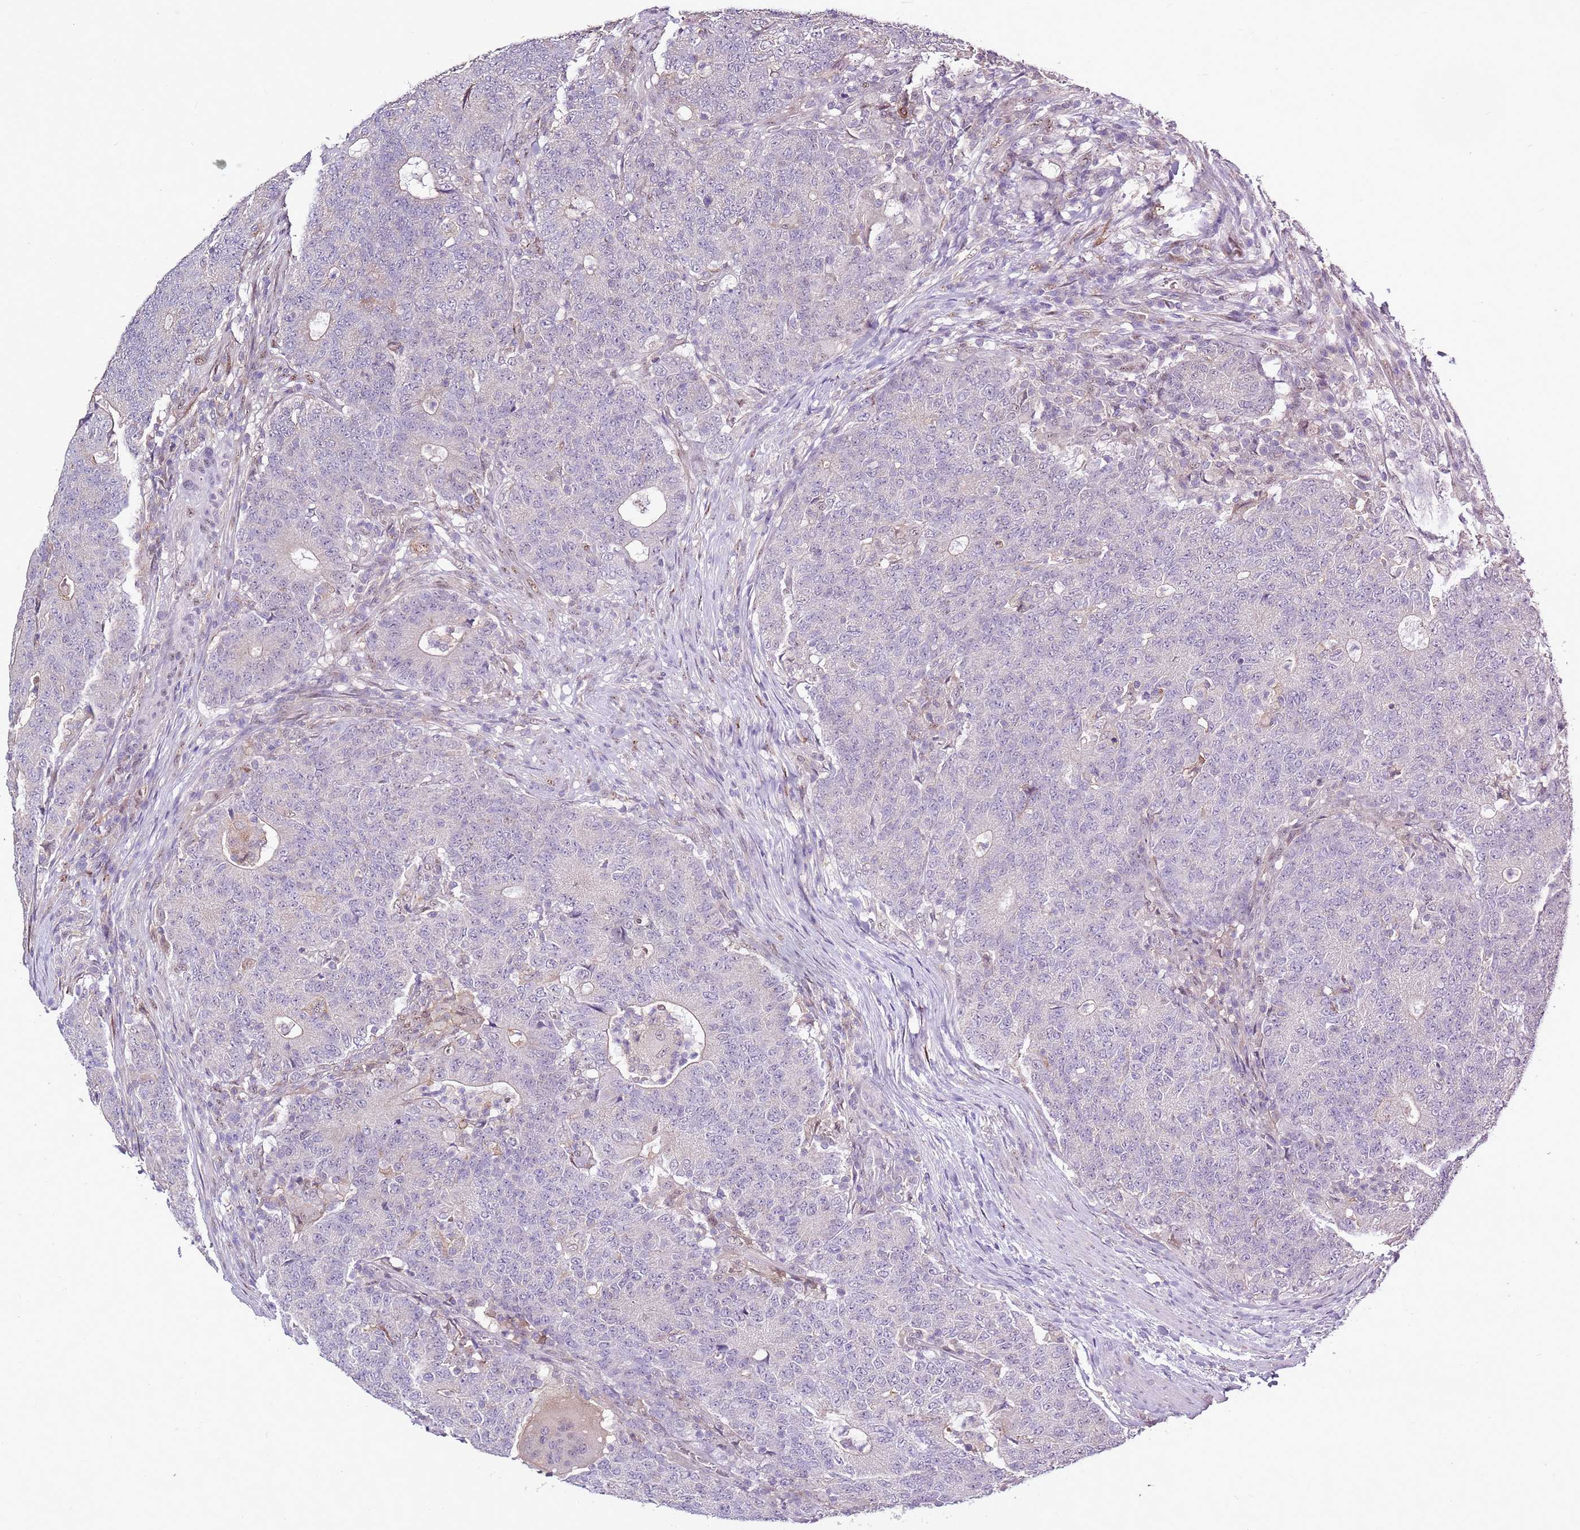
{"staining": {"intensity": "negative", "quantity": "none", "location": "none"}, "tissue": "colorectal cancer", "cell_type": "Tumor cells", "image_type": "cancer", "snomed": [{"axis": "morphology", "description": "Adenocarcinoma, NOS"}, {"axis": "topography", "description": "Colon"}], "caption": "Colorectal adenocarcinoma was stained to show a protein in brown. There is no significant expression in tumor cells.", "gene": "CAPN9", "patient": {"sex": "female", "age": 75}}